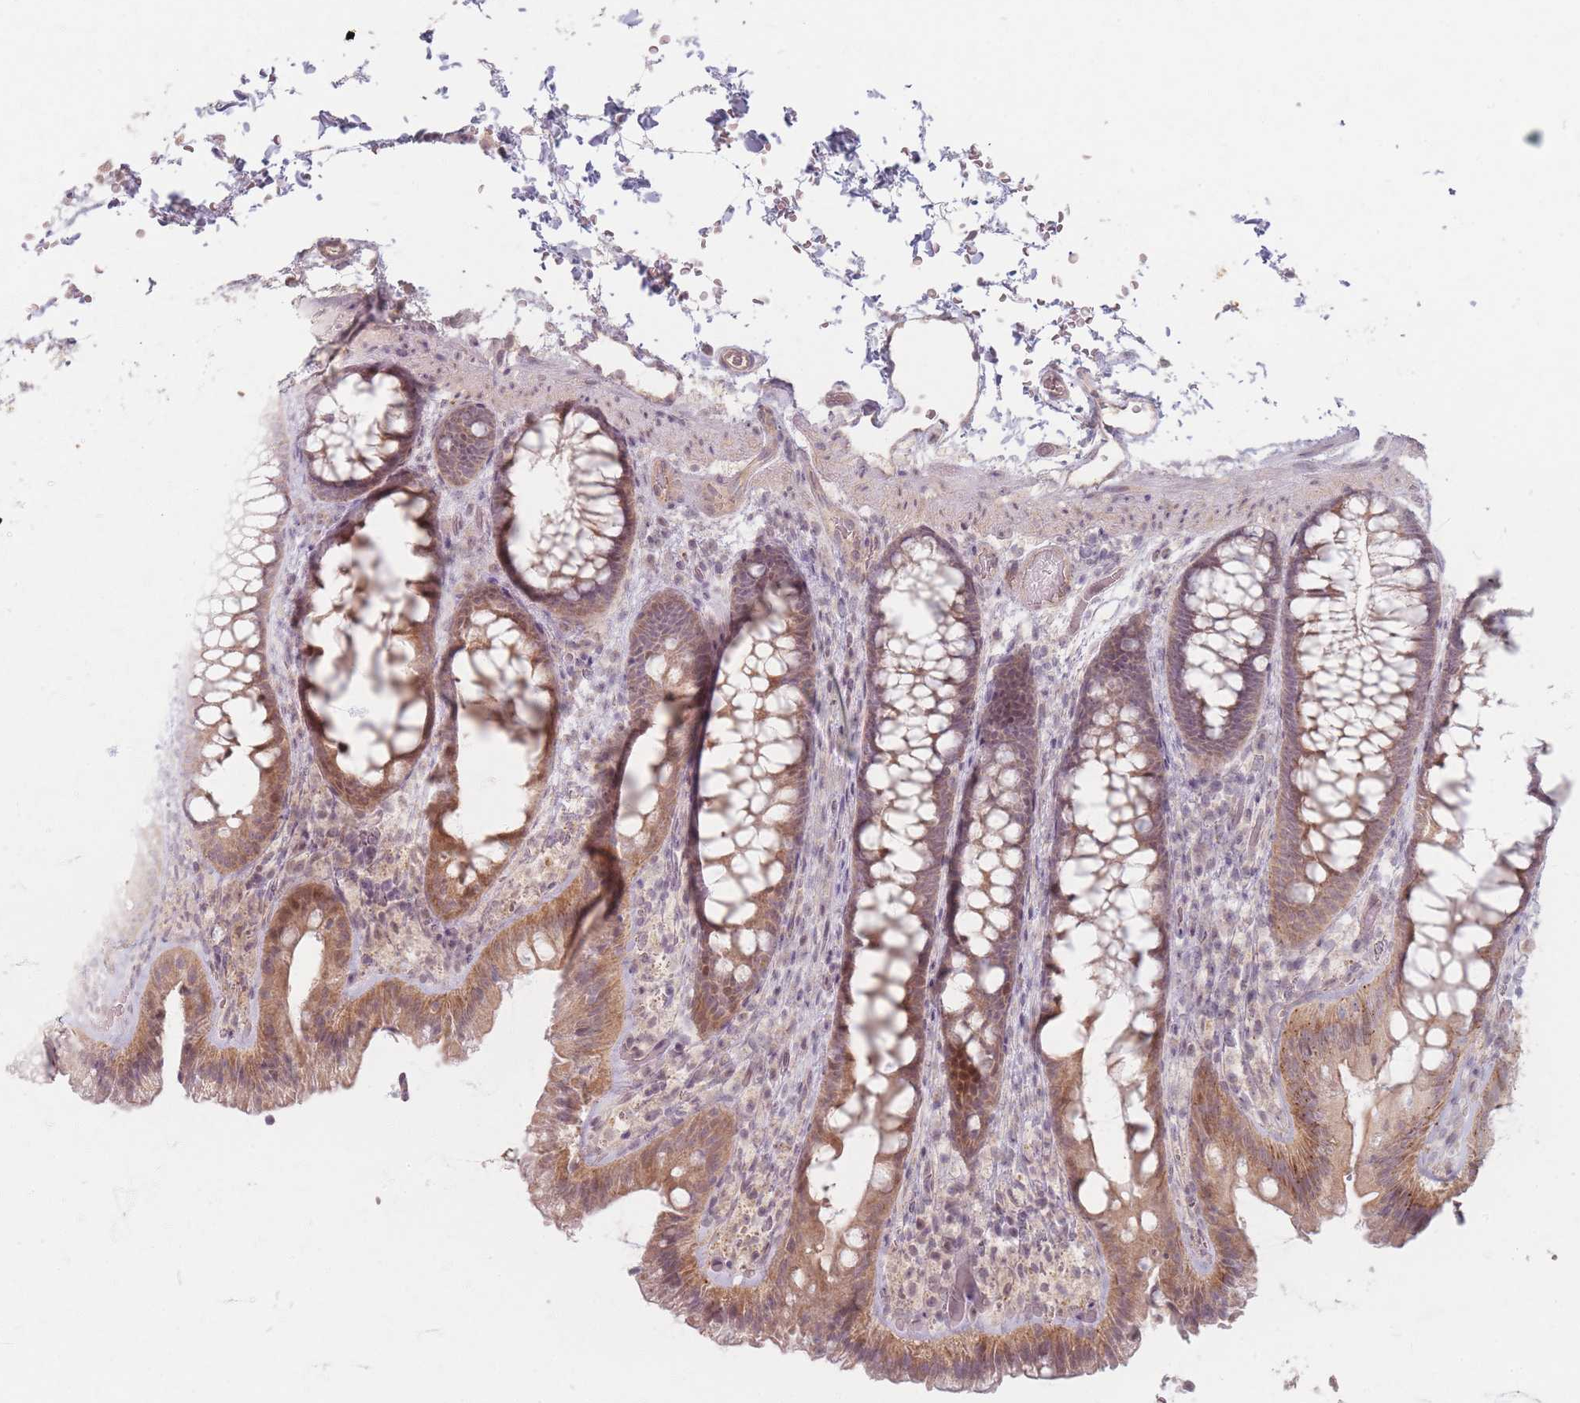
{"staining": {"intensity": "weak", "quantity": "<25%", "location": "cytoplasmic/membranous"}, "tissue": "colon", "cell_type": "Endothelial cells", "image_type": "normal", "snomed": [{"axis": "morphology", "description": "Normal tissue, NOS"}, {"axis": "topography", "description": "Colon"}], "caption": "IHC image of benign human colon stained for a protein (brown), which demonstrates no positivity in endothelial cells.", "gene": "GABRA6", "patient": {"sex": "male", "age": 46}}